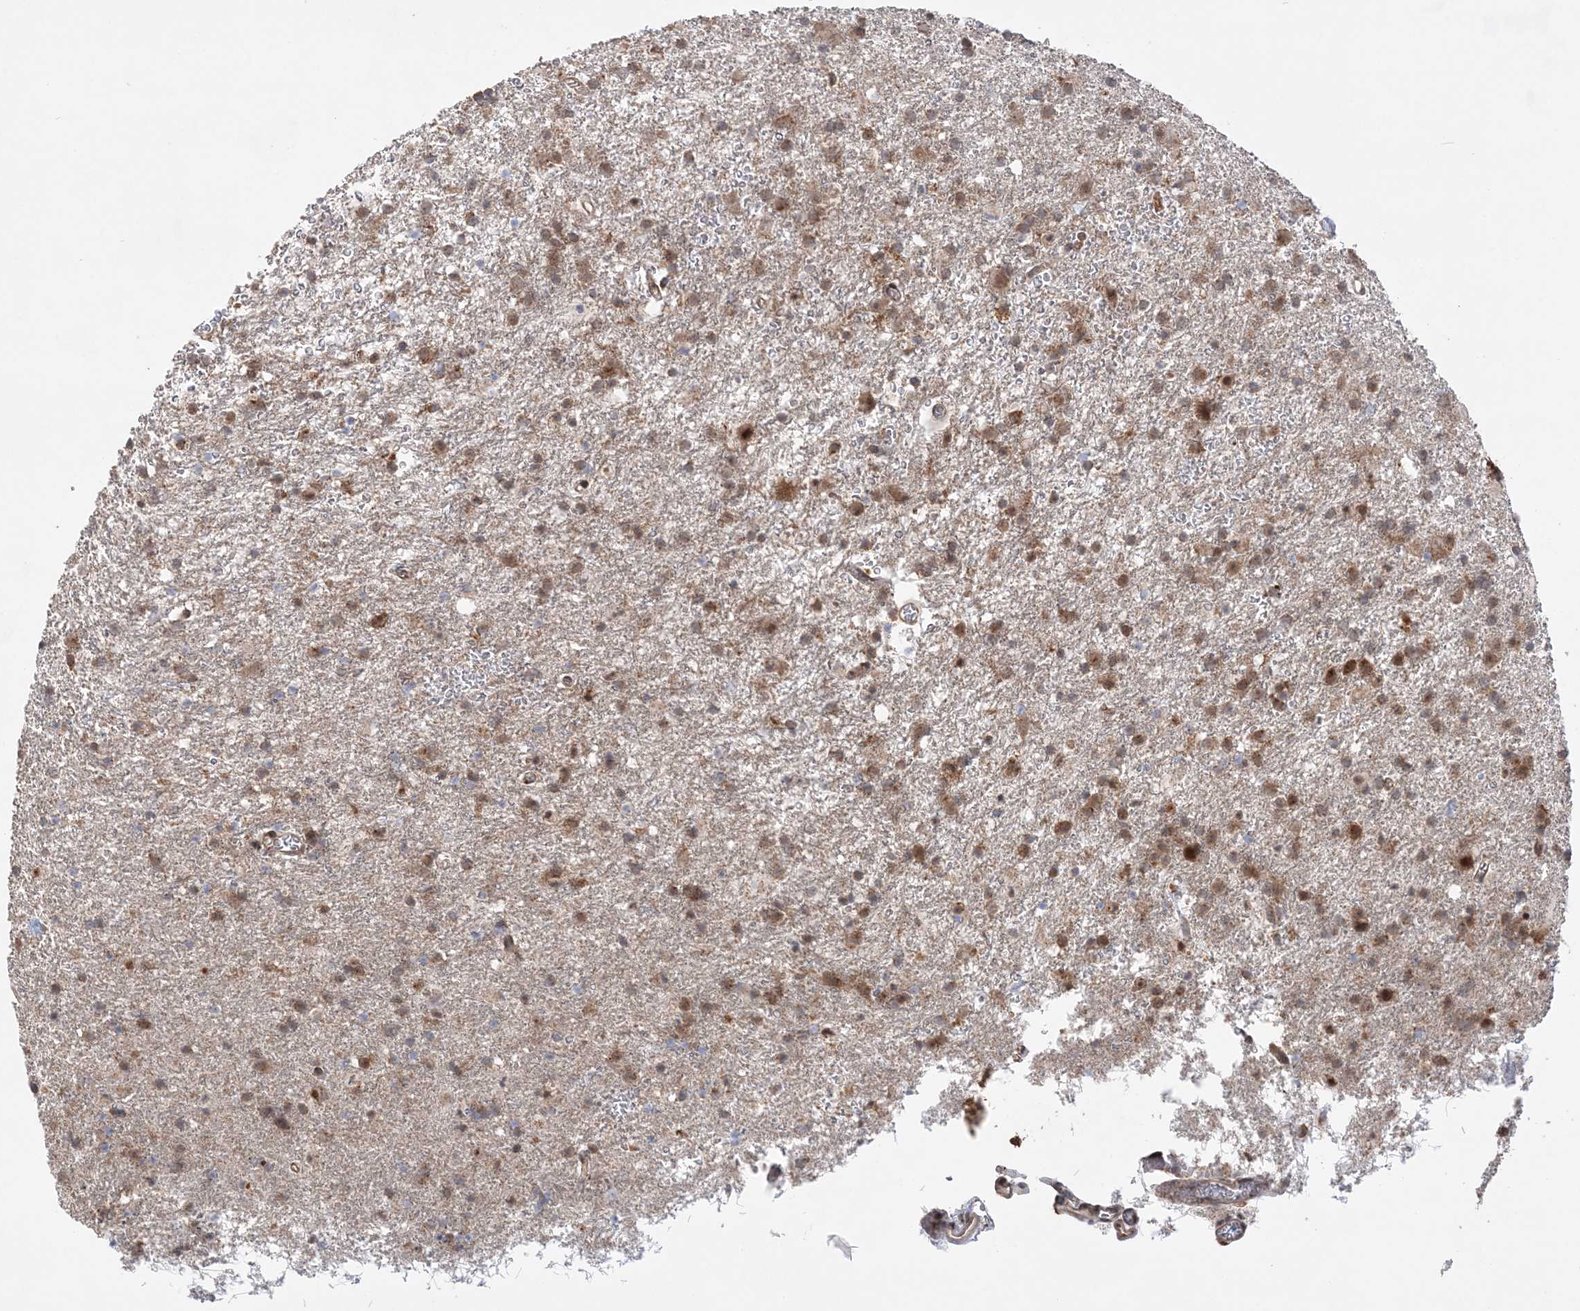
{"staining": {"intensity": "moderate", "quantity": "25%-75%", "location": "cytoplasmic/membranous"}, "tissue": "glioma", "cell_type": "Tumor cells", "image_type": "cancer", "snomed": [{"axis": "morphology", "description": "Glioma, malignant, Low grade"}, {"axis": "topography", "description": "Brain"}], "caption": "Protein expression by immunohistochemistry (IHC) exhibits moderate cytoplasmic/membranous positivity in about 25%-75% of tumor cells in low-grade glioma (malignant). Using DAB (brown) and hematoxylin (blue) stains, captured at high magnification using brightfield microscopy.", "gene": "ANAPC15", "patient": {"sex": "male", "age": 65}}